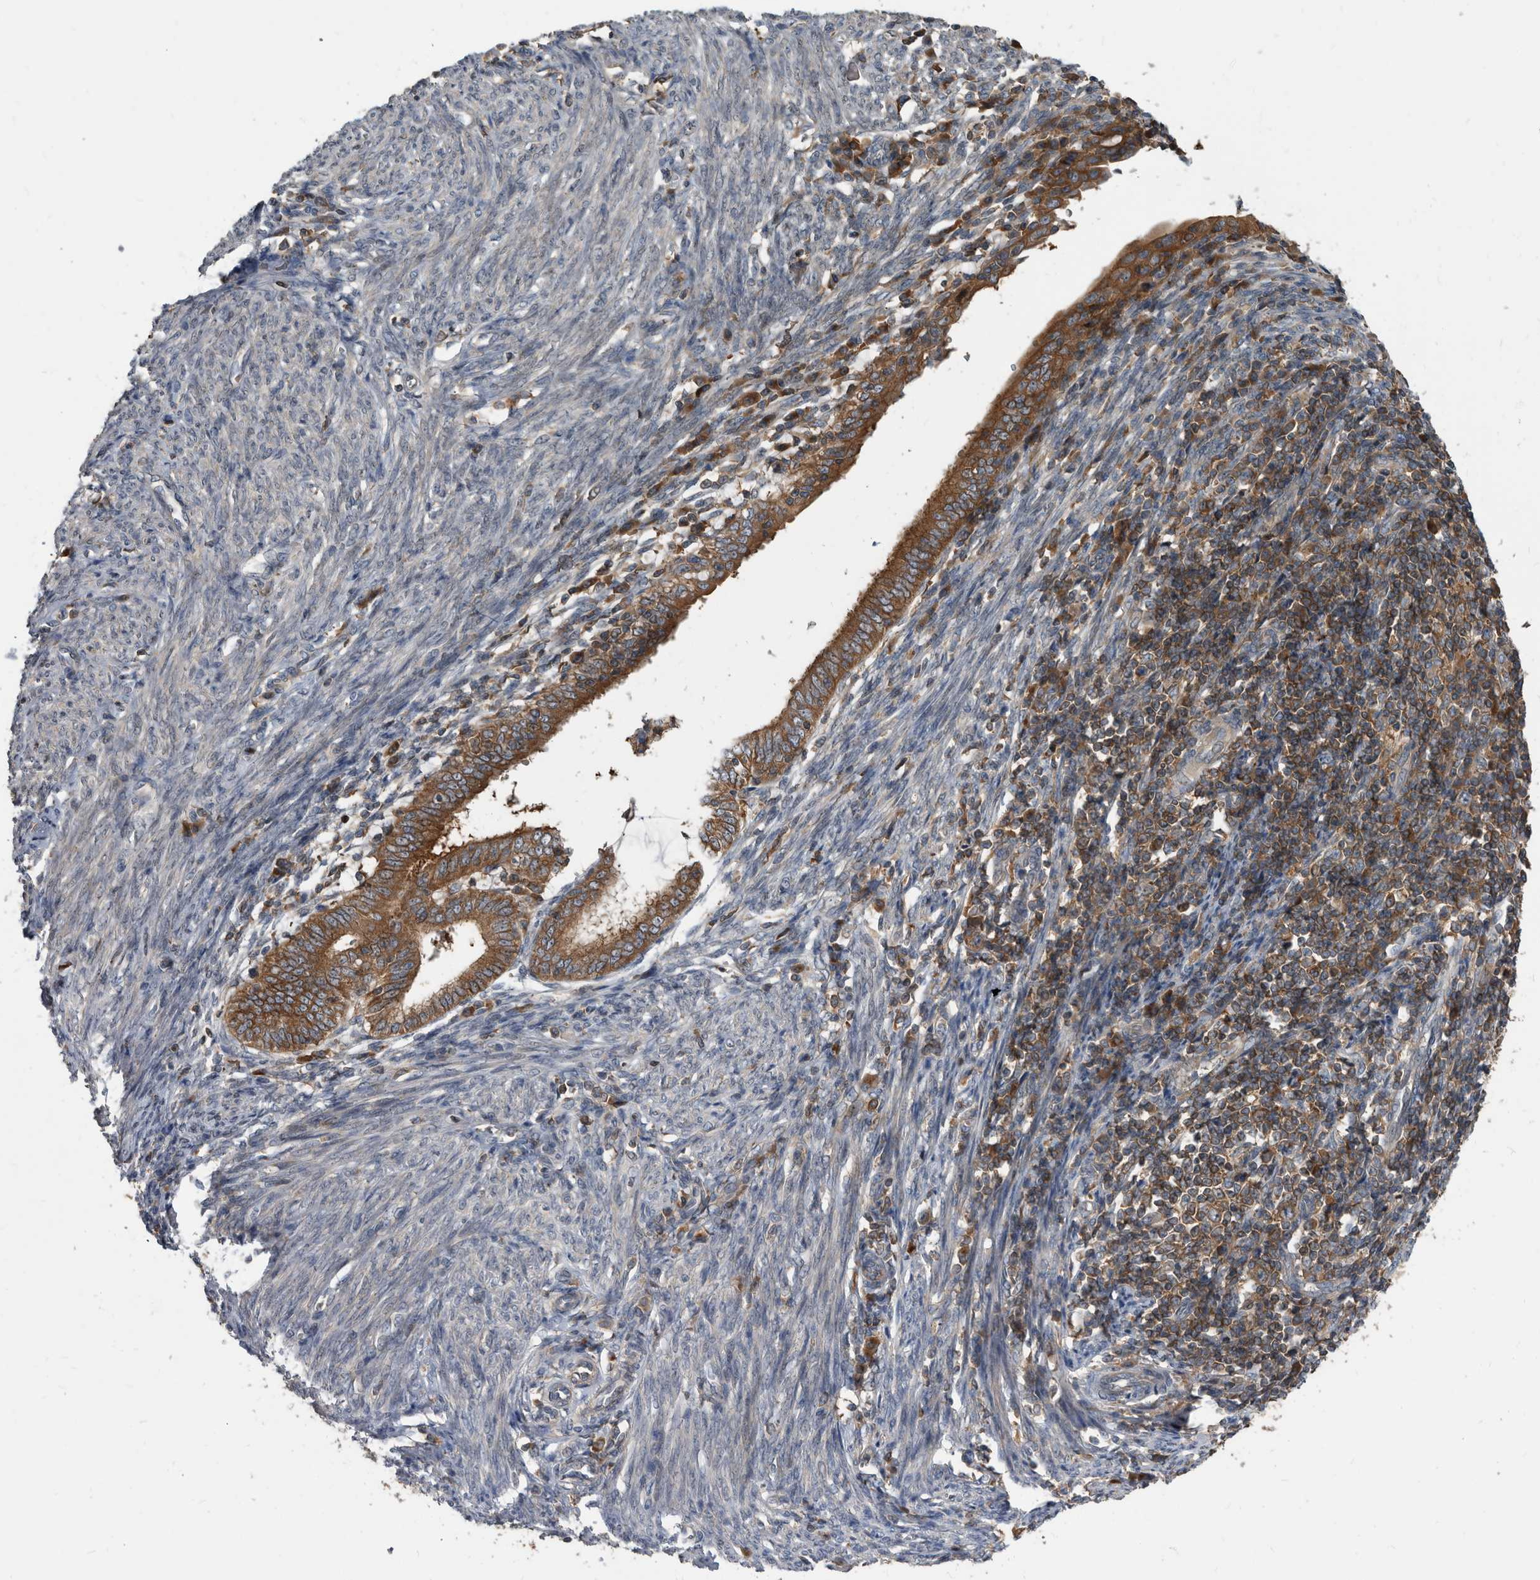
{"staining": {"intensity": "moderate", "quantity": ">75%", "location": "cytoplasmic/membranous"}, "tissue": "endometrial cancer", "cell_type": "Tumor cells", "image_type": "cancer", "snomed": [{"axis": "morphology", "description": "Adenocarcinoma, NOS"}, {"axis": "topography", "description": "Uterus"}], "caption": "Tumor cells exhibit medium levels of moderate cytoplasmic/membranous staining in about >75% of cells in endometrial adenocarcinoma.", "gene": "APEH", "patient": {"sex": "female", "age": 77}}